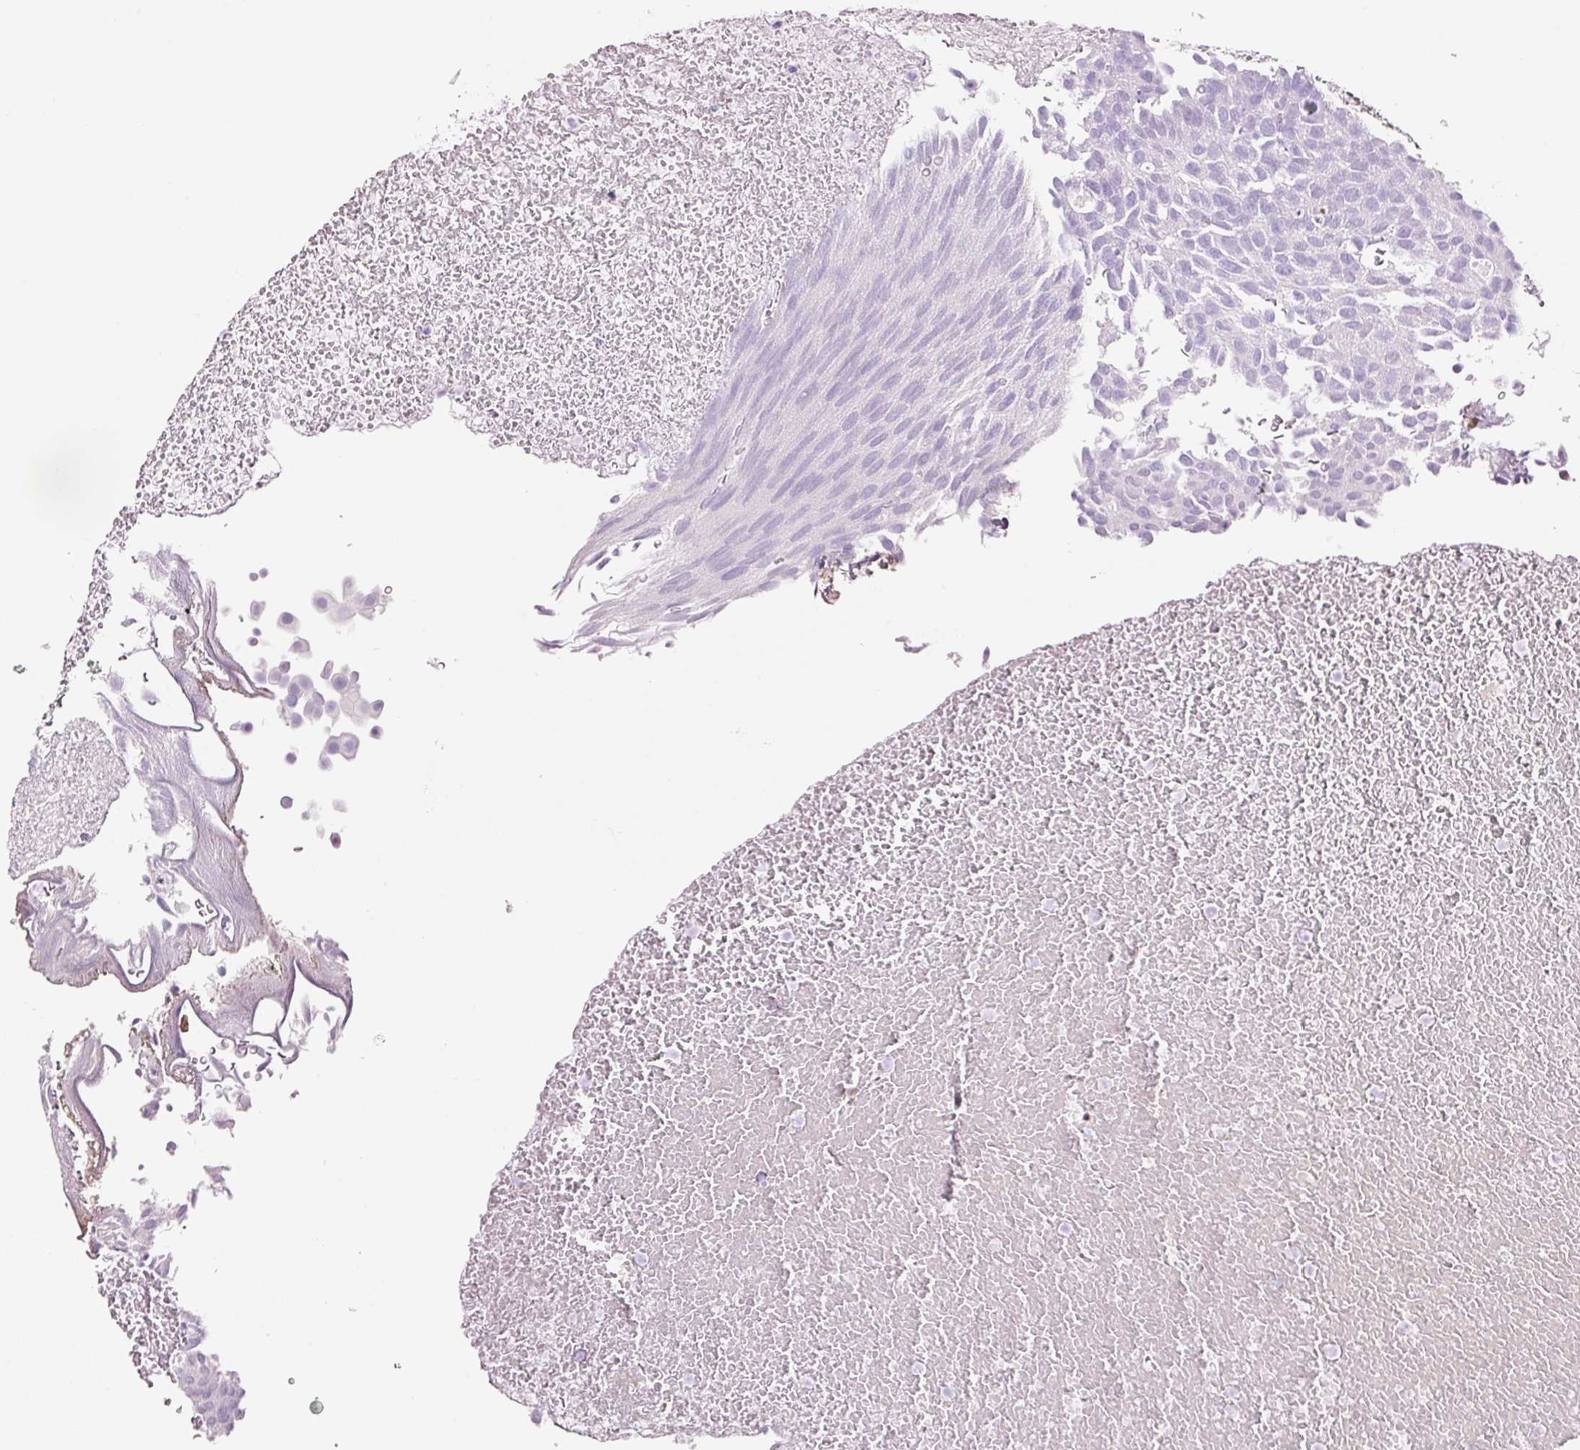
{"staining": {"intensity": "negative", "quantity": "none", "location": "none"}, "tissue": "urothelial cancer", "cell_type": "Tumor cells", "image_type": "cancer", "snomed": [{"axis": "morphology", "description": "Urothelial carcinoma, Low grade"}, {"axis": "topography", "description": "Urinary bladder"}], "caption": "This is an immunohistochemistry micrograph of urothelial cancer. There is no positivity in tumor cells.", "gene": "KLF1", "patient": {"sex": "male", "age": 78}}